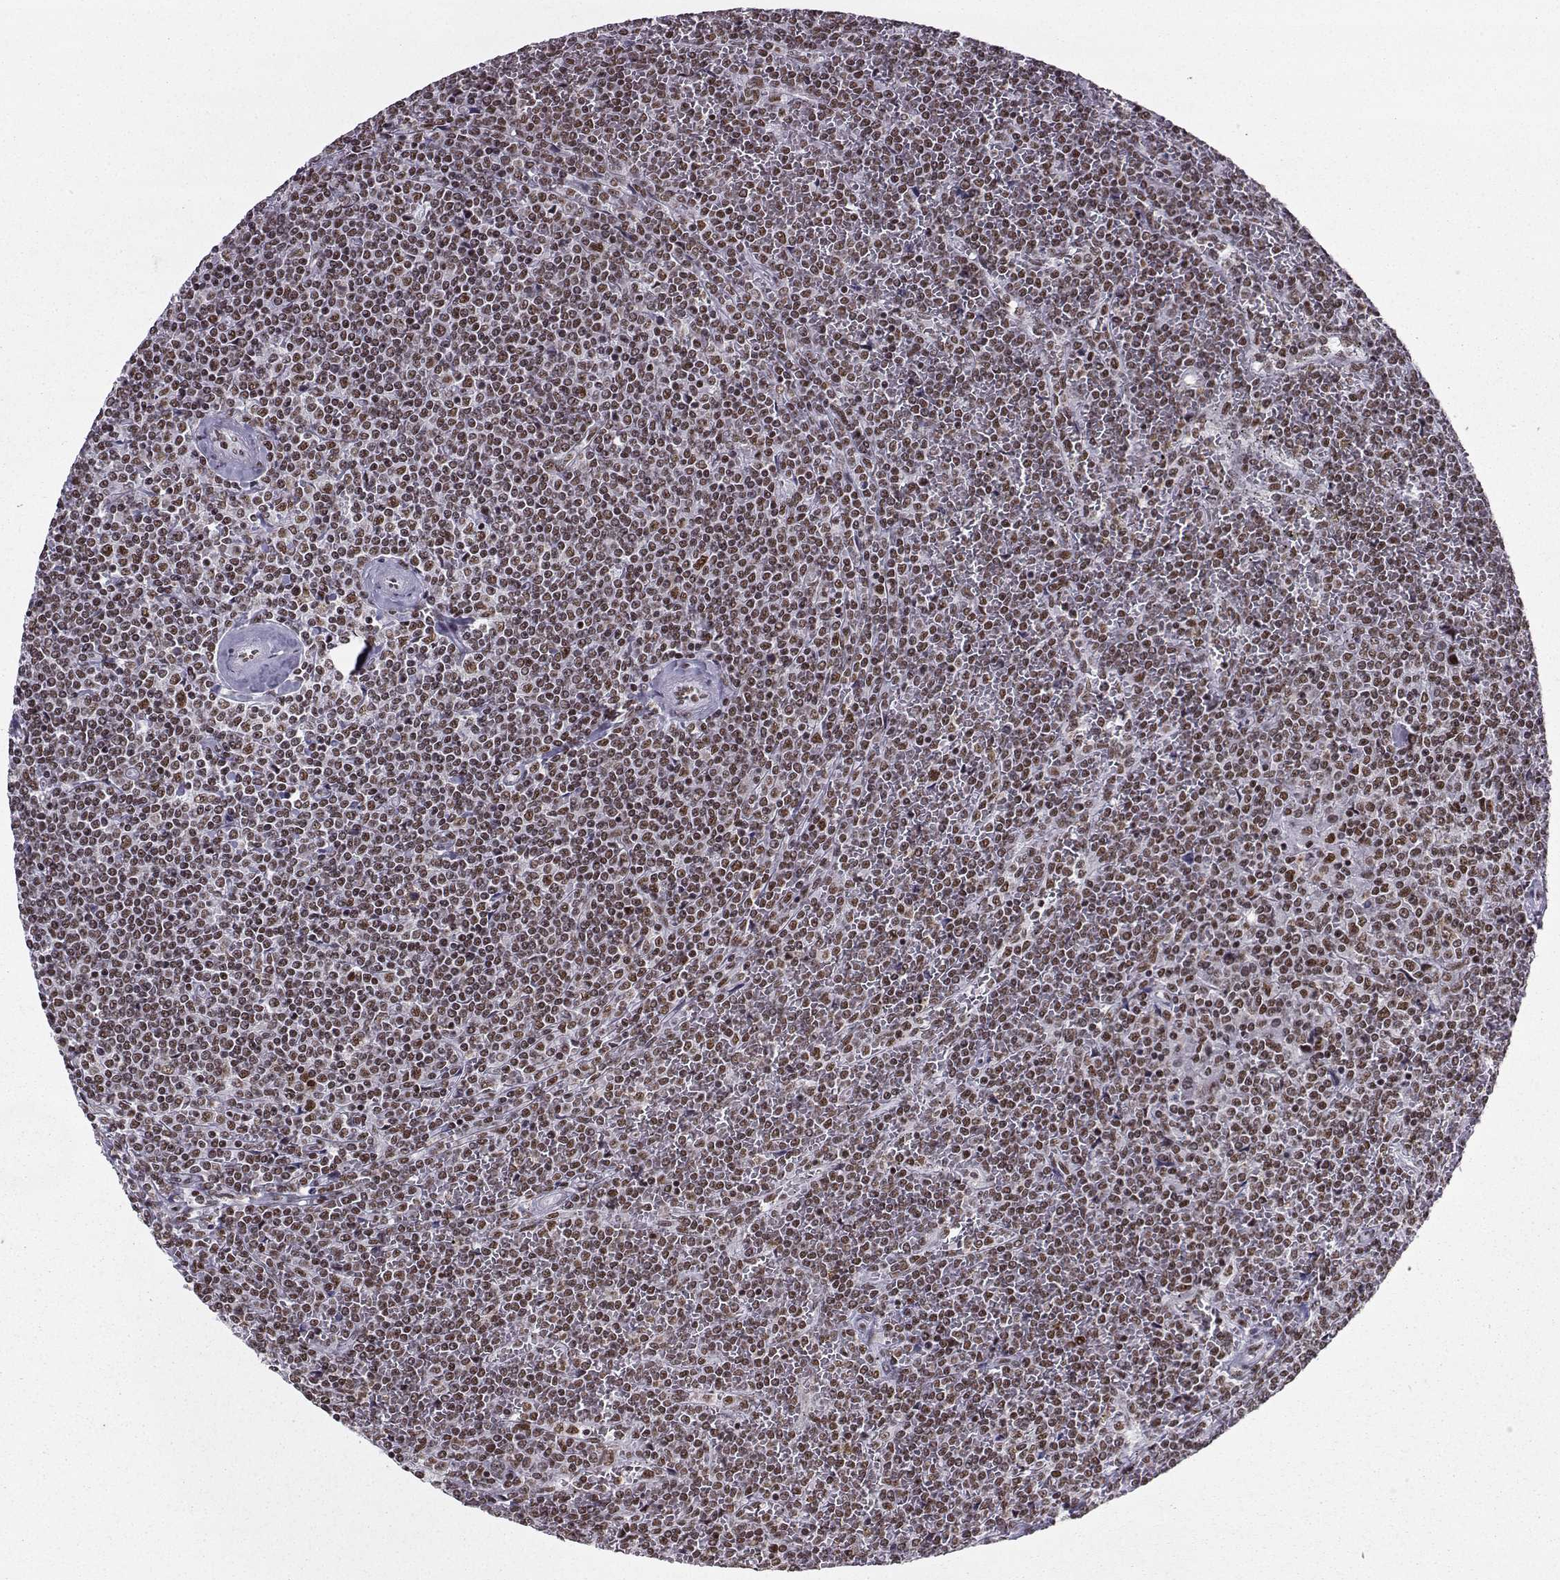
{"staining": {"intensity": "weak", "quantity": "25%-75%", "location": "nuclear"}, "tissue": "lymphoma", "cell_type": "Tumor cells", "image_type": "cancer", "snomed": [{"axis": "morphology", "description": "Malignant lymphoma, non-Hodgkin's type, Low grade"}, {"axis": "topography", "description": "Spleen"}], "caption": "Human lymphoma stained with a protein marker exhibits weak staining in tumor cells.", "gene": "SNRPB2", "patient": {"sex": "female", "age": 19}}